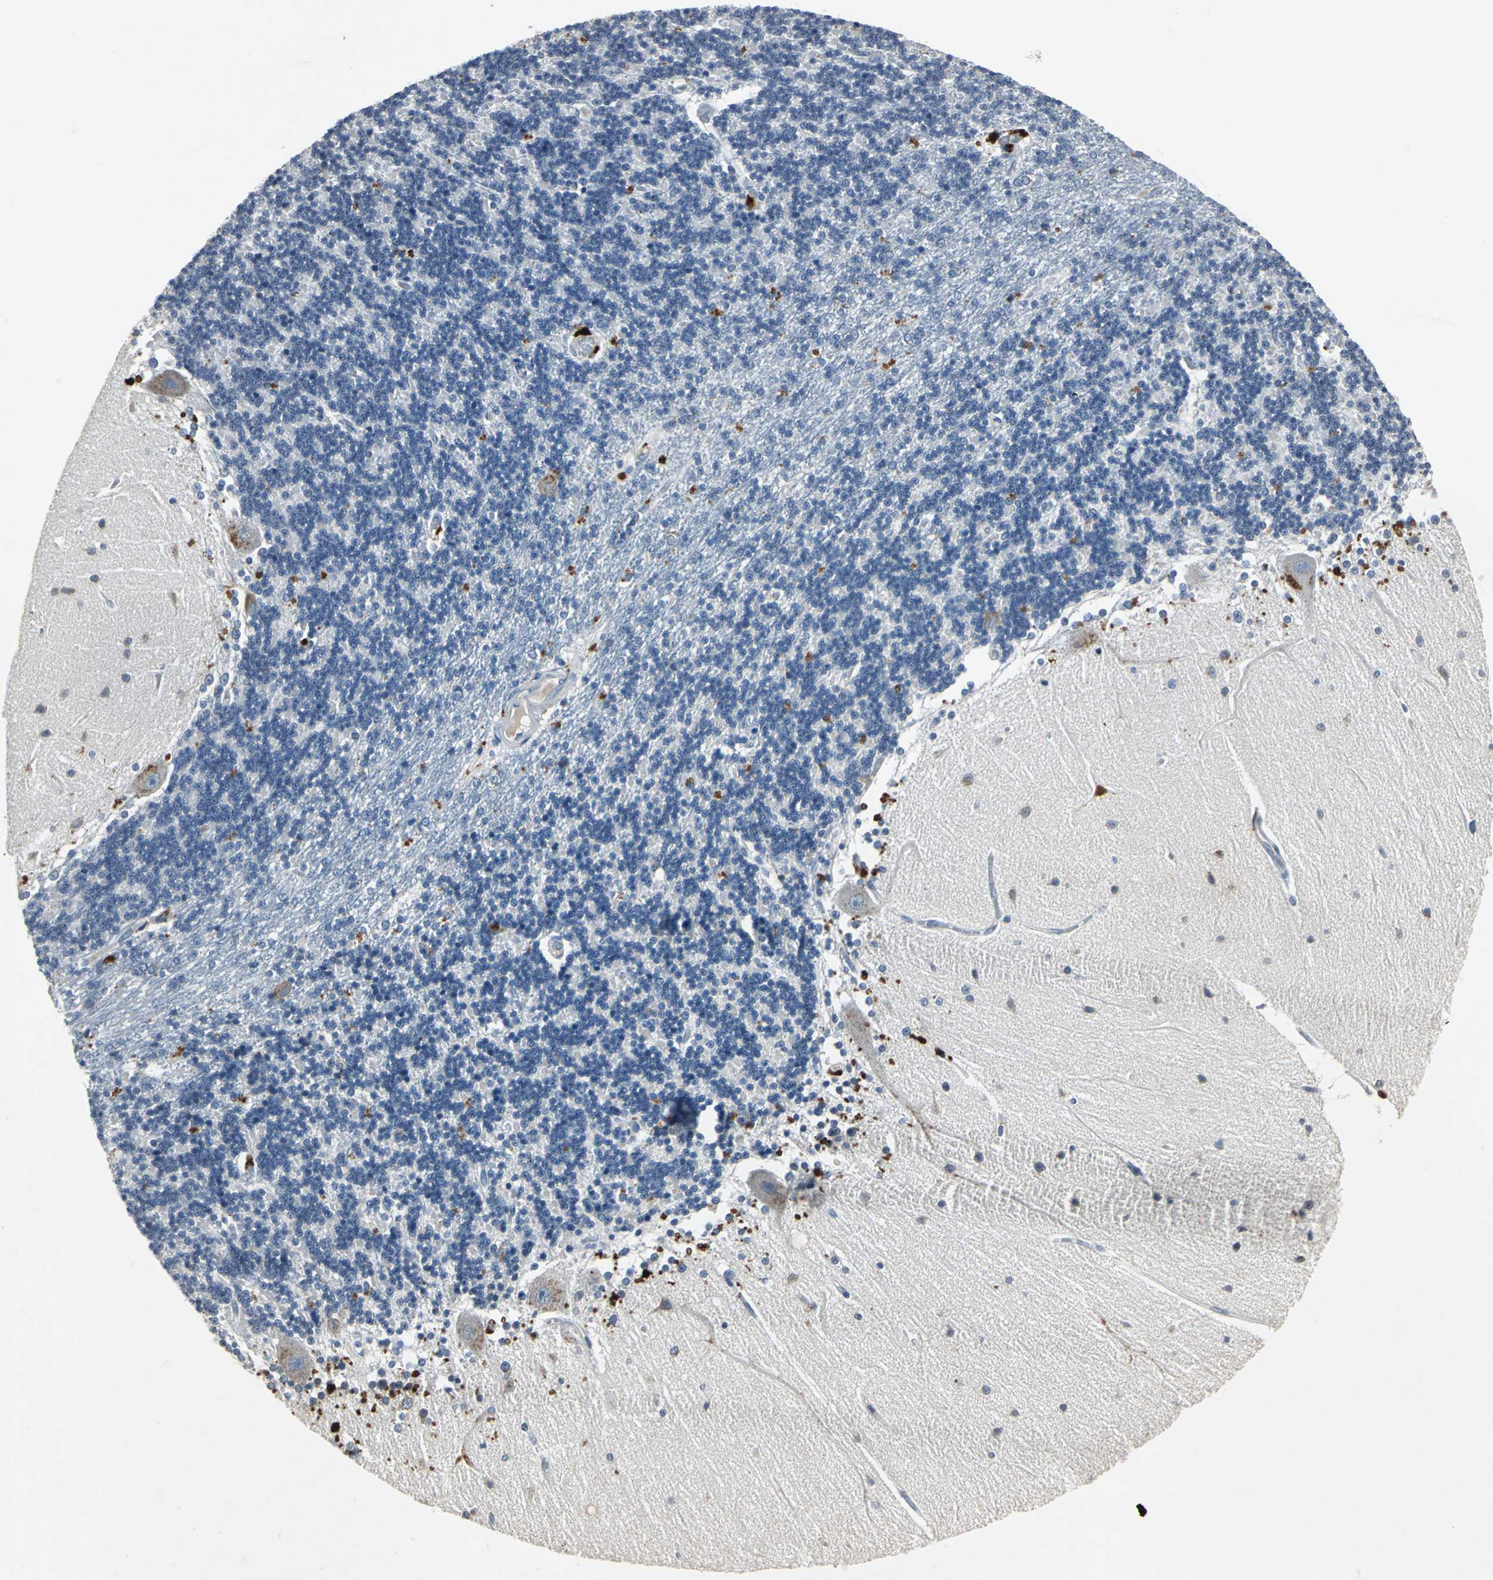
{"staining": {"intensity": "negative", "quantity": "none", "location": "none"}, "tissue": "cerebellum", "cell_type": "Cells in granular layer", "image_type": "normal", "snomed": [{"axis": "morphology", "description": "Normal tissue, NOS"}, {"axis": "topography", "description": "Cerebellum"}], "caption": "IHC of unremarkable cerebellum exhibits no staining in cells in granular layer. The staining is performed using DAB (3,3'-diaminobenzidine) brown chromogen with nuclei counter-stained in using hematoxylin.", "gene": "SLC2A13", "patient": {"sex": "female", "age": 54}}